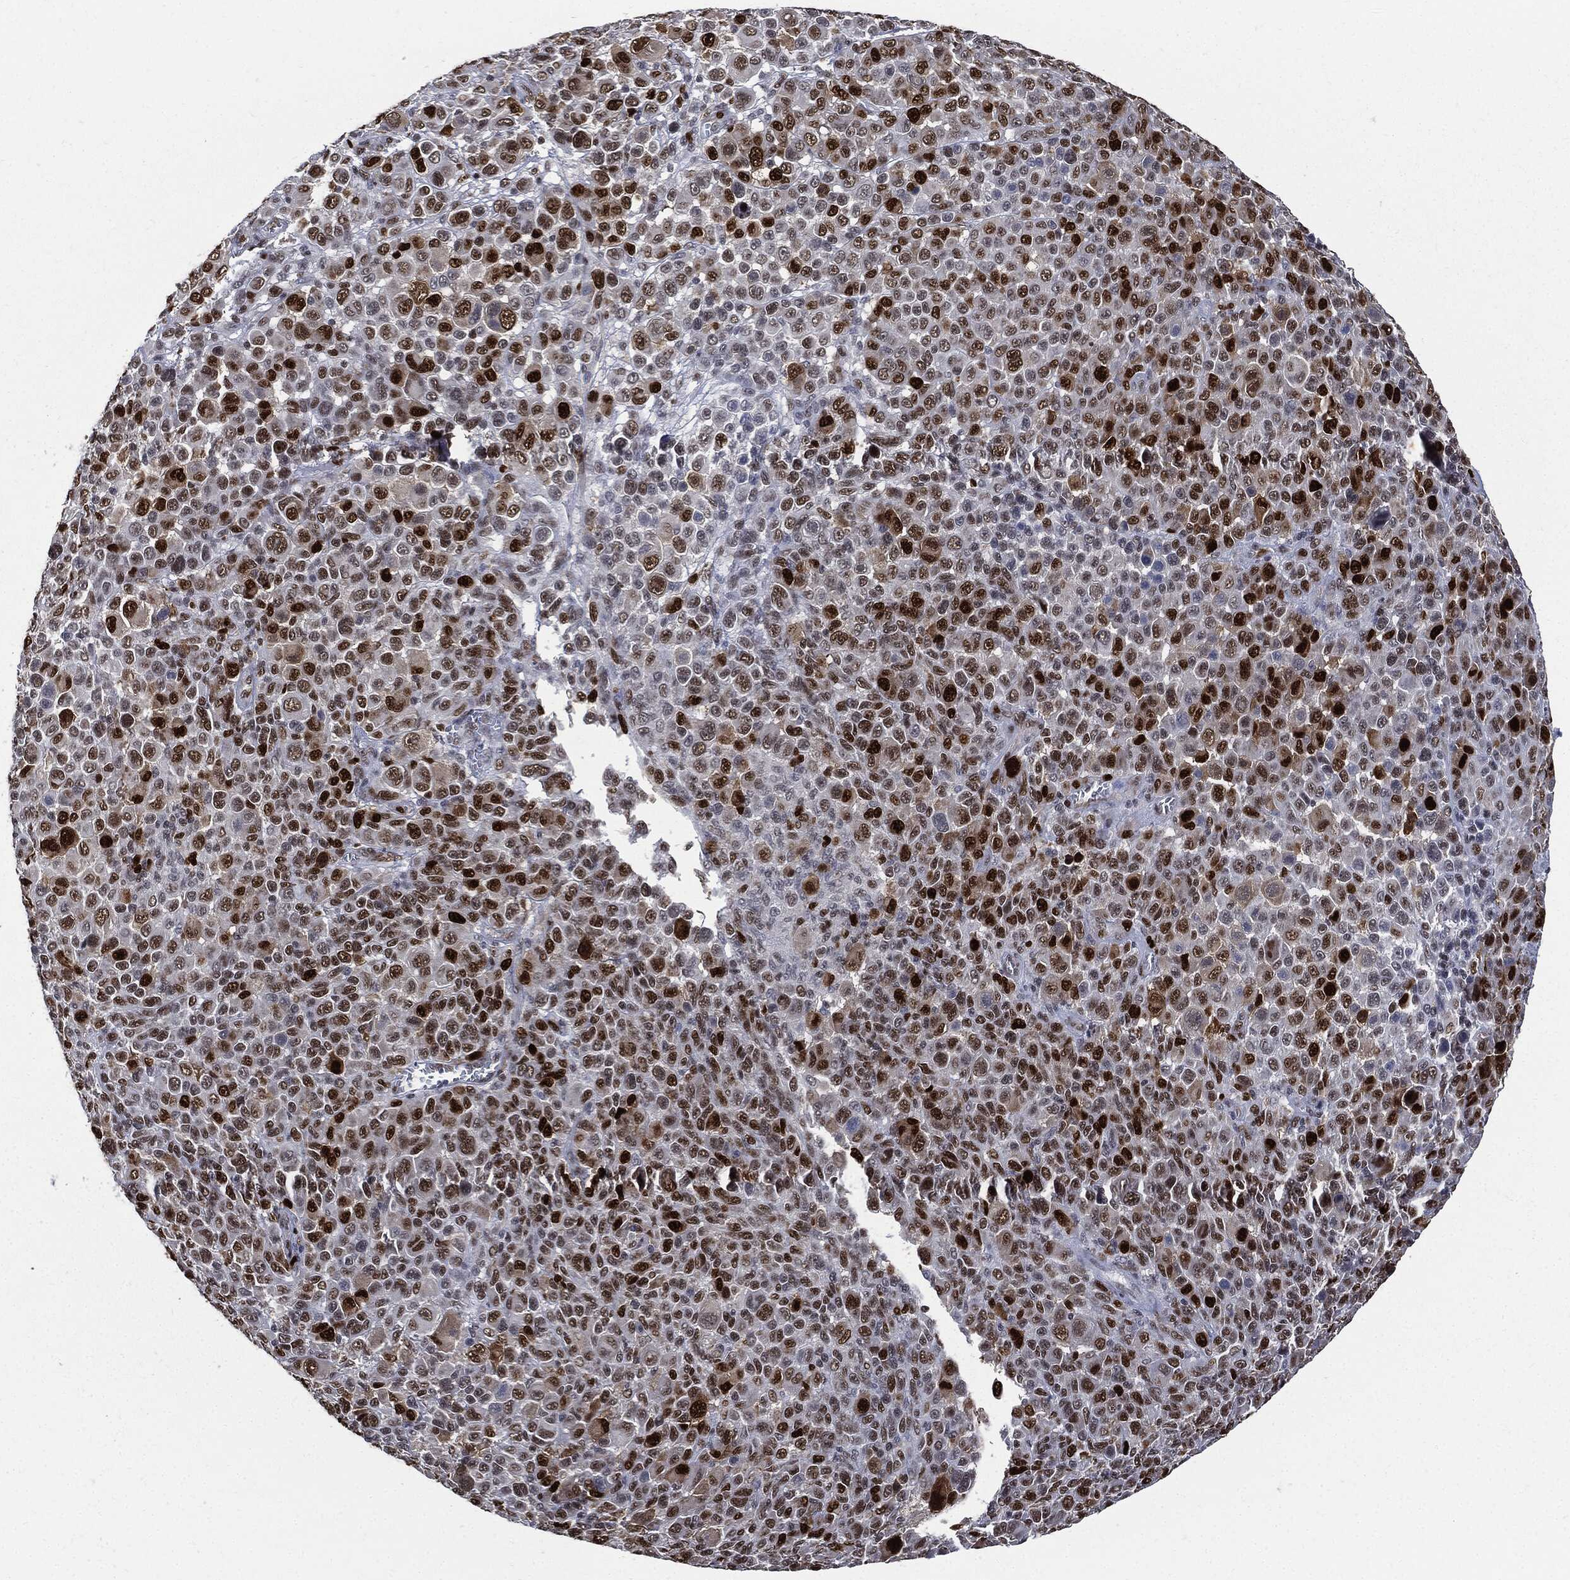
{"staining": {"intensity": "strong", "quantity": "<25%", "location": "nuclear"}, "tissue": "melanoma", "cell_type": "Tumor cells", "image_type": "cancer", "snomed": [{"axis": "morphology", "description": "Malignant melanoma, NOS"}, {"axis": "topography", "description": "Skin"}], "caption": "Immunohistochemistry (IHC) of human malignant melanoma reveals medium levels of strong nuclear staining in about <25% of tumor cells.", "gene": "PCNA", "patient": {"sex": "female", "age": 57}}